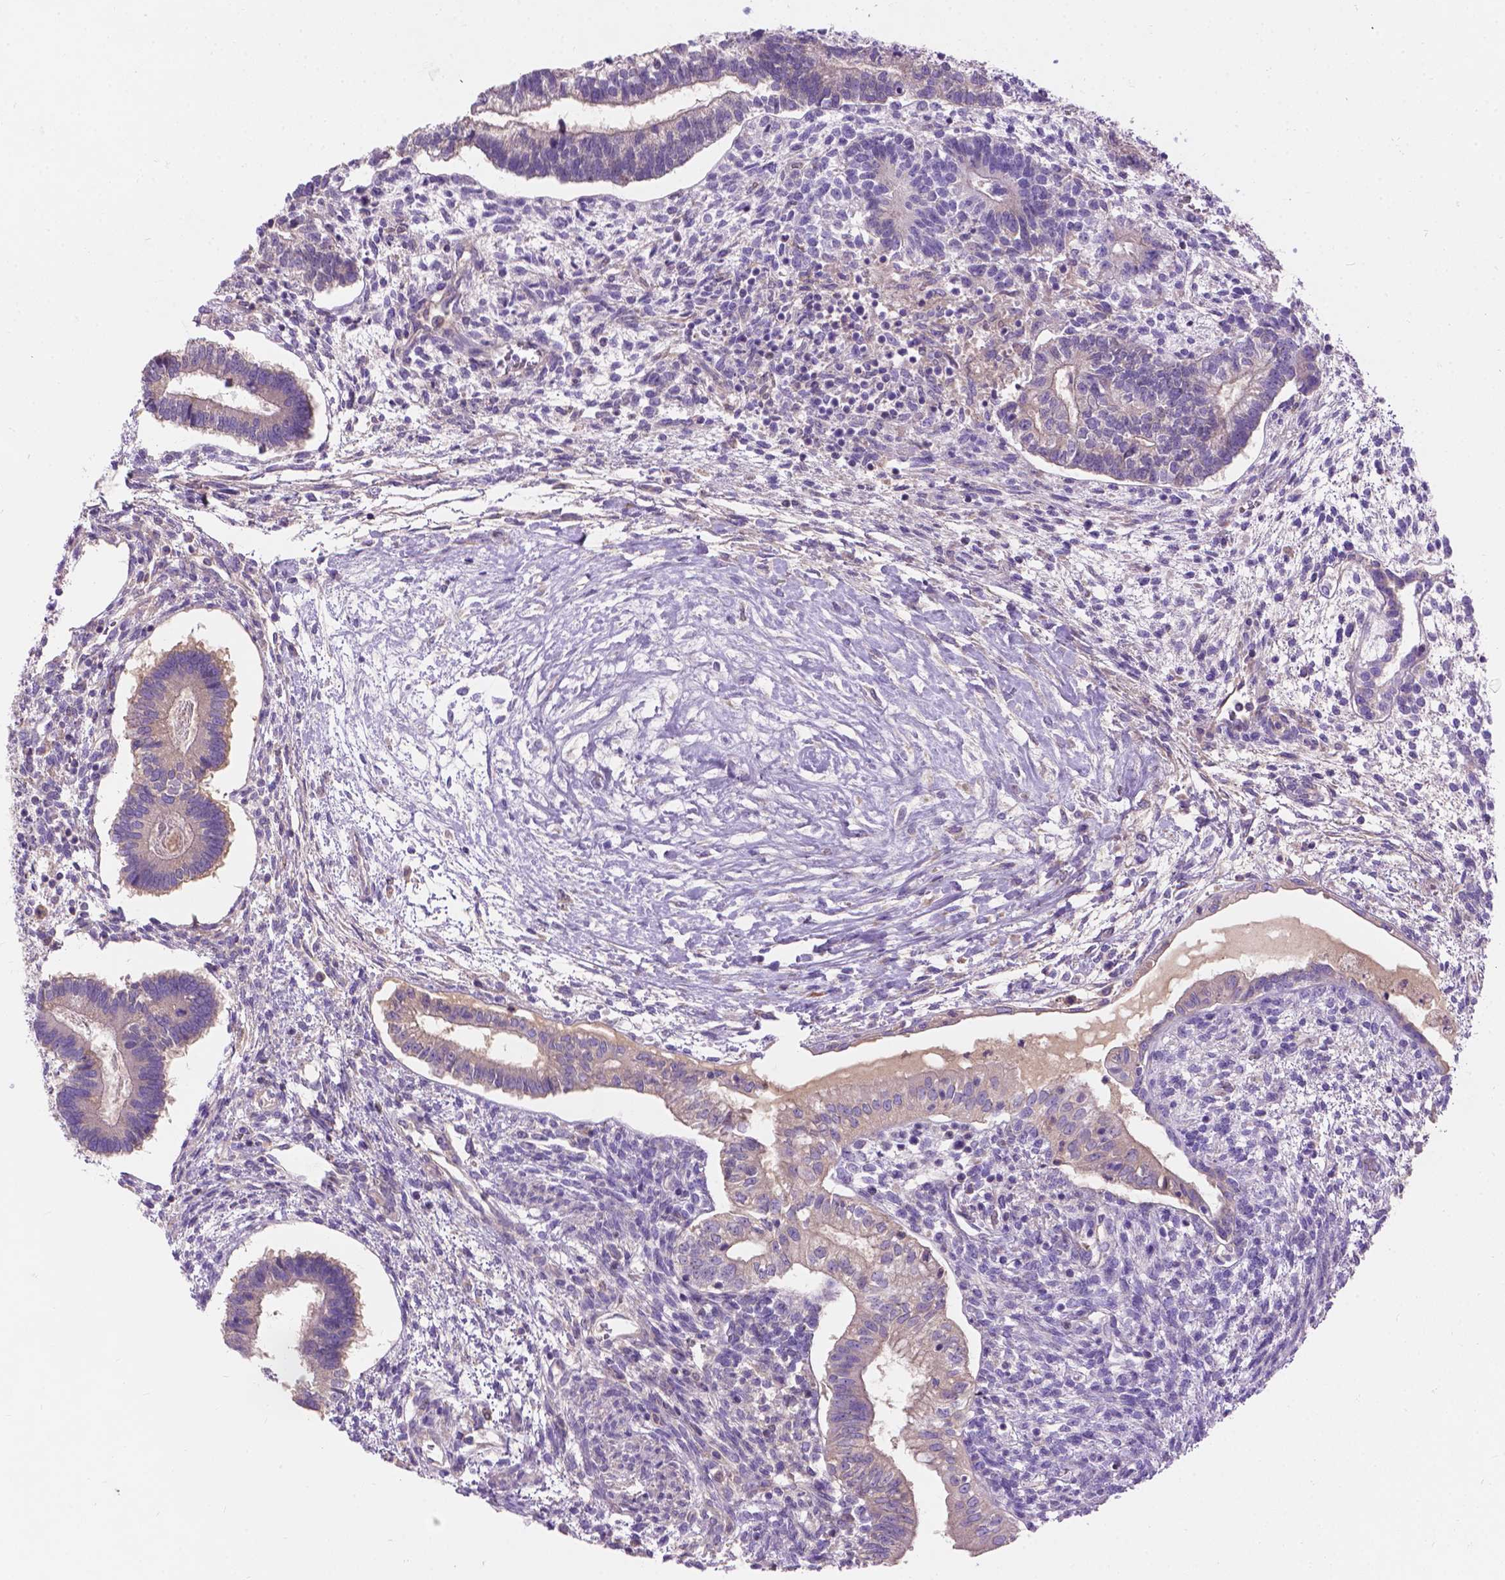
{"staining": {"intensity": "weak", "quantity": ">75%", "location": "cytoplasmic/membranous"}, "tissue": "testis cancer", "cell_type": "Tumor cells", "image_type": "cancer", "snomed": [{"axis": "morphology", "description": "Carcinoma, Embryonal, NOS"}, {"axis": "topography", "description": "Testis"}], "caption": "The immunohistochemical stain shows weak cytoplasmic/membranous positivity in tumor cells of embryonal carcinoma (testis) tissue.", "gene": "NOXO1", "patient": {"sex": "male", "age": 37}}